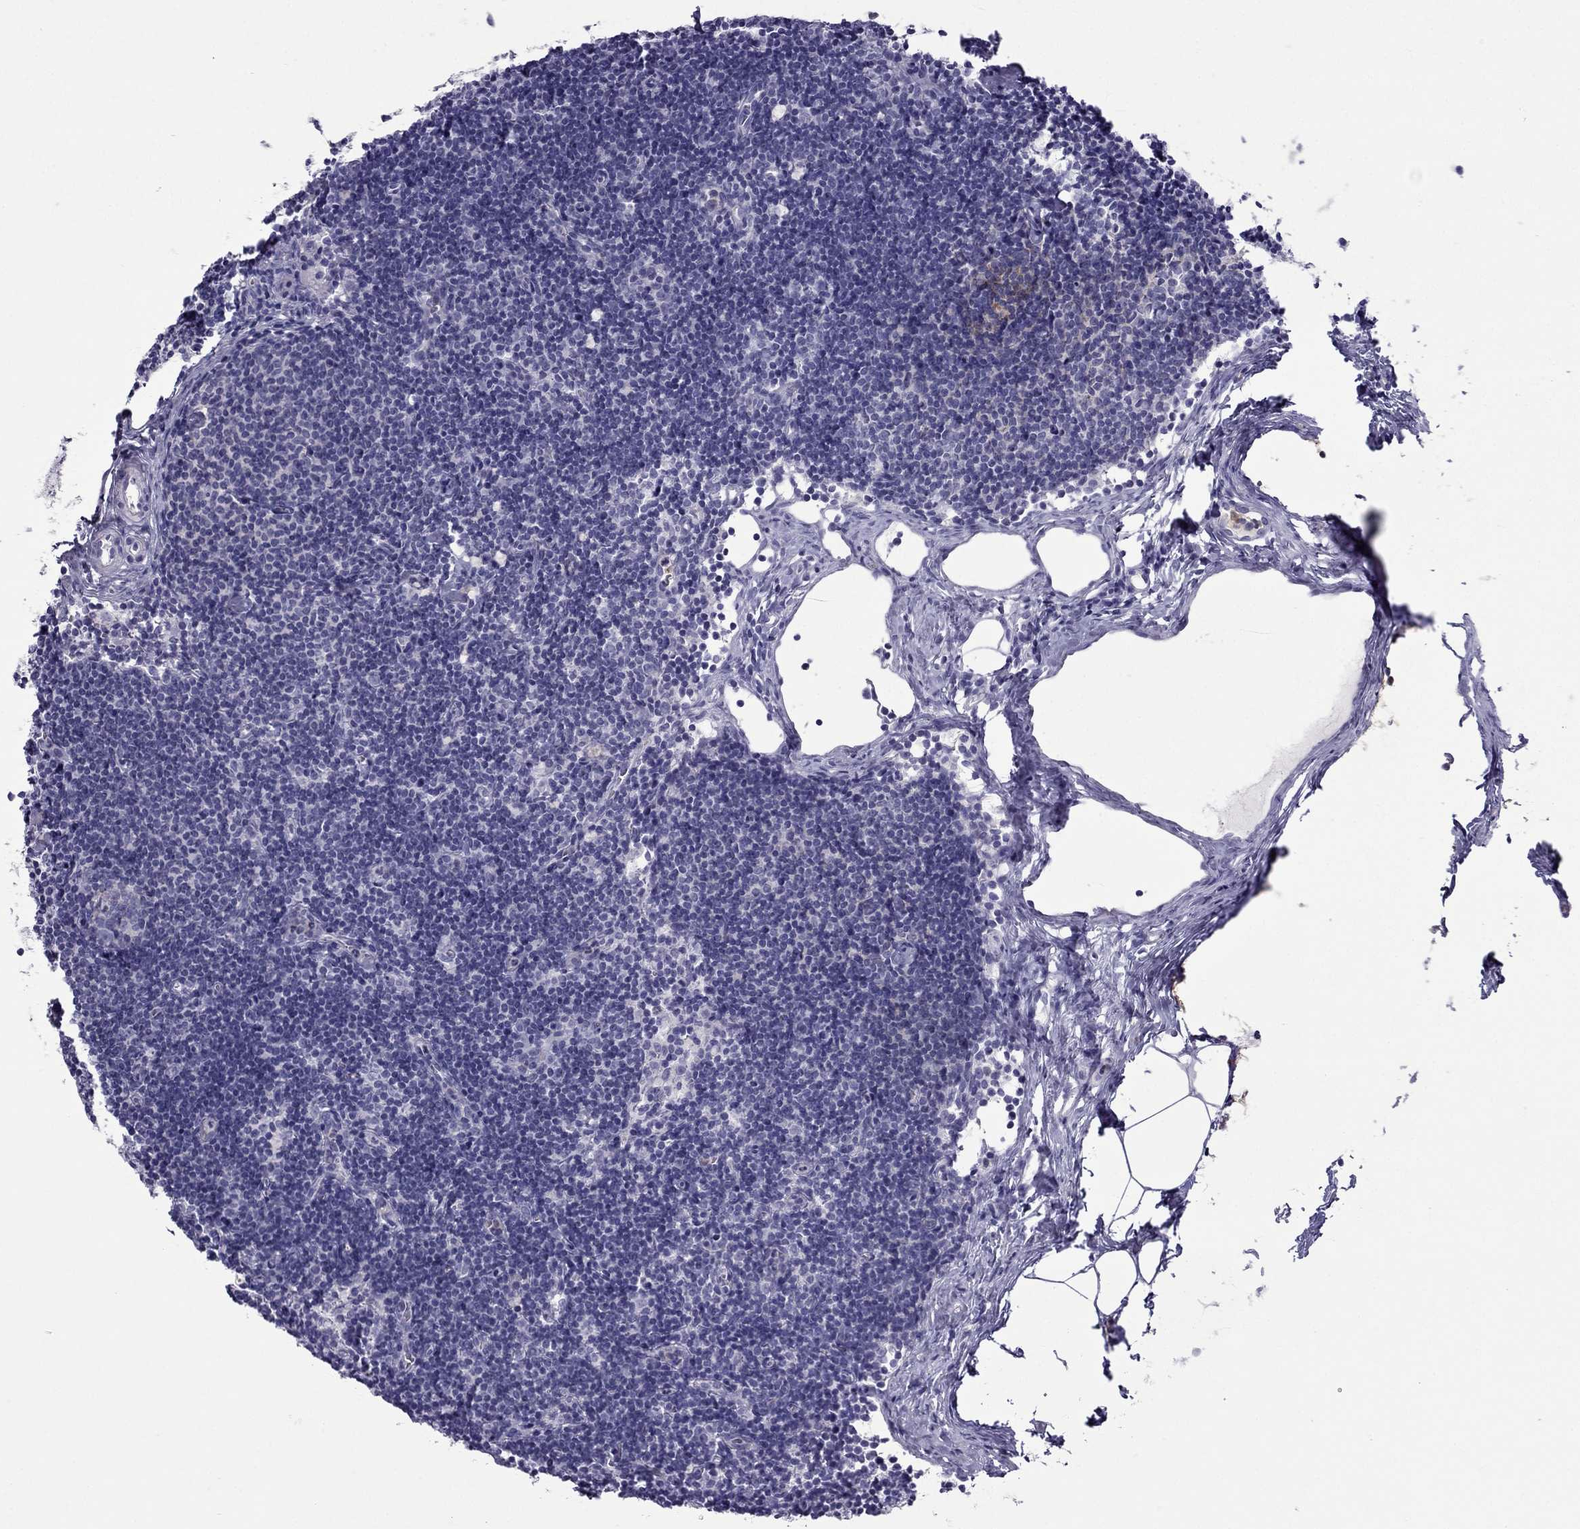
{"staining": {"intensity": "negative", "quantity": "none", "location": "none"}, "tissue": "lymph node", "cell_type": "Germinal center cells", "image_type": "normal", "snomed": [{"axis": "morphology", "description": "Normal tissue, NOS"}, {"axis": "topography", "description": "Lymph node"}], "caption": "High power microscopy micrograph of an immunohistochemistry (IHC) image of unremarkable lymph node, revealing no significant expression in germinal center cells. (Brightfield microscopy of DAB IHC at high magnification).", "gene": "ERC2", "patient": {"sex": "female", "age": 42}}